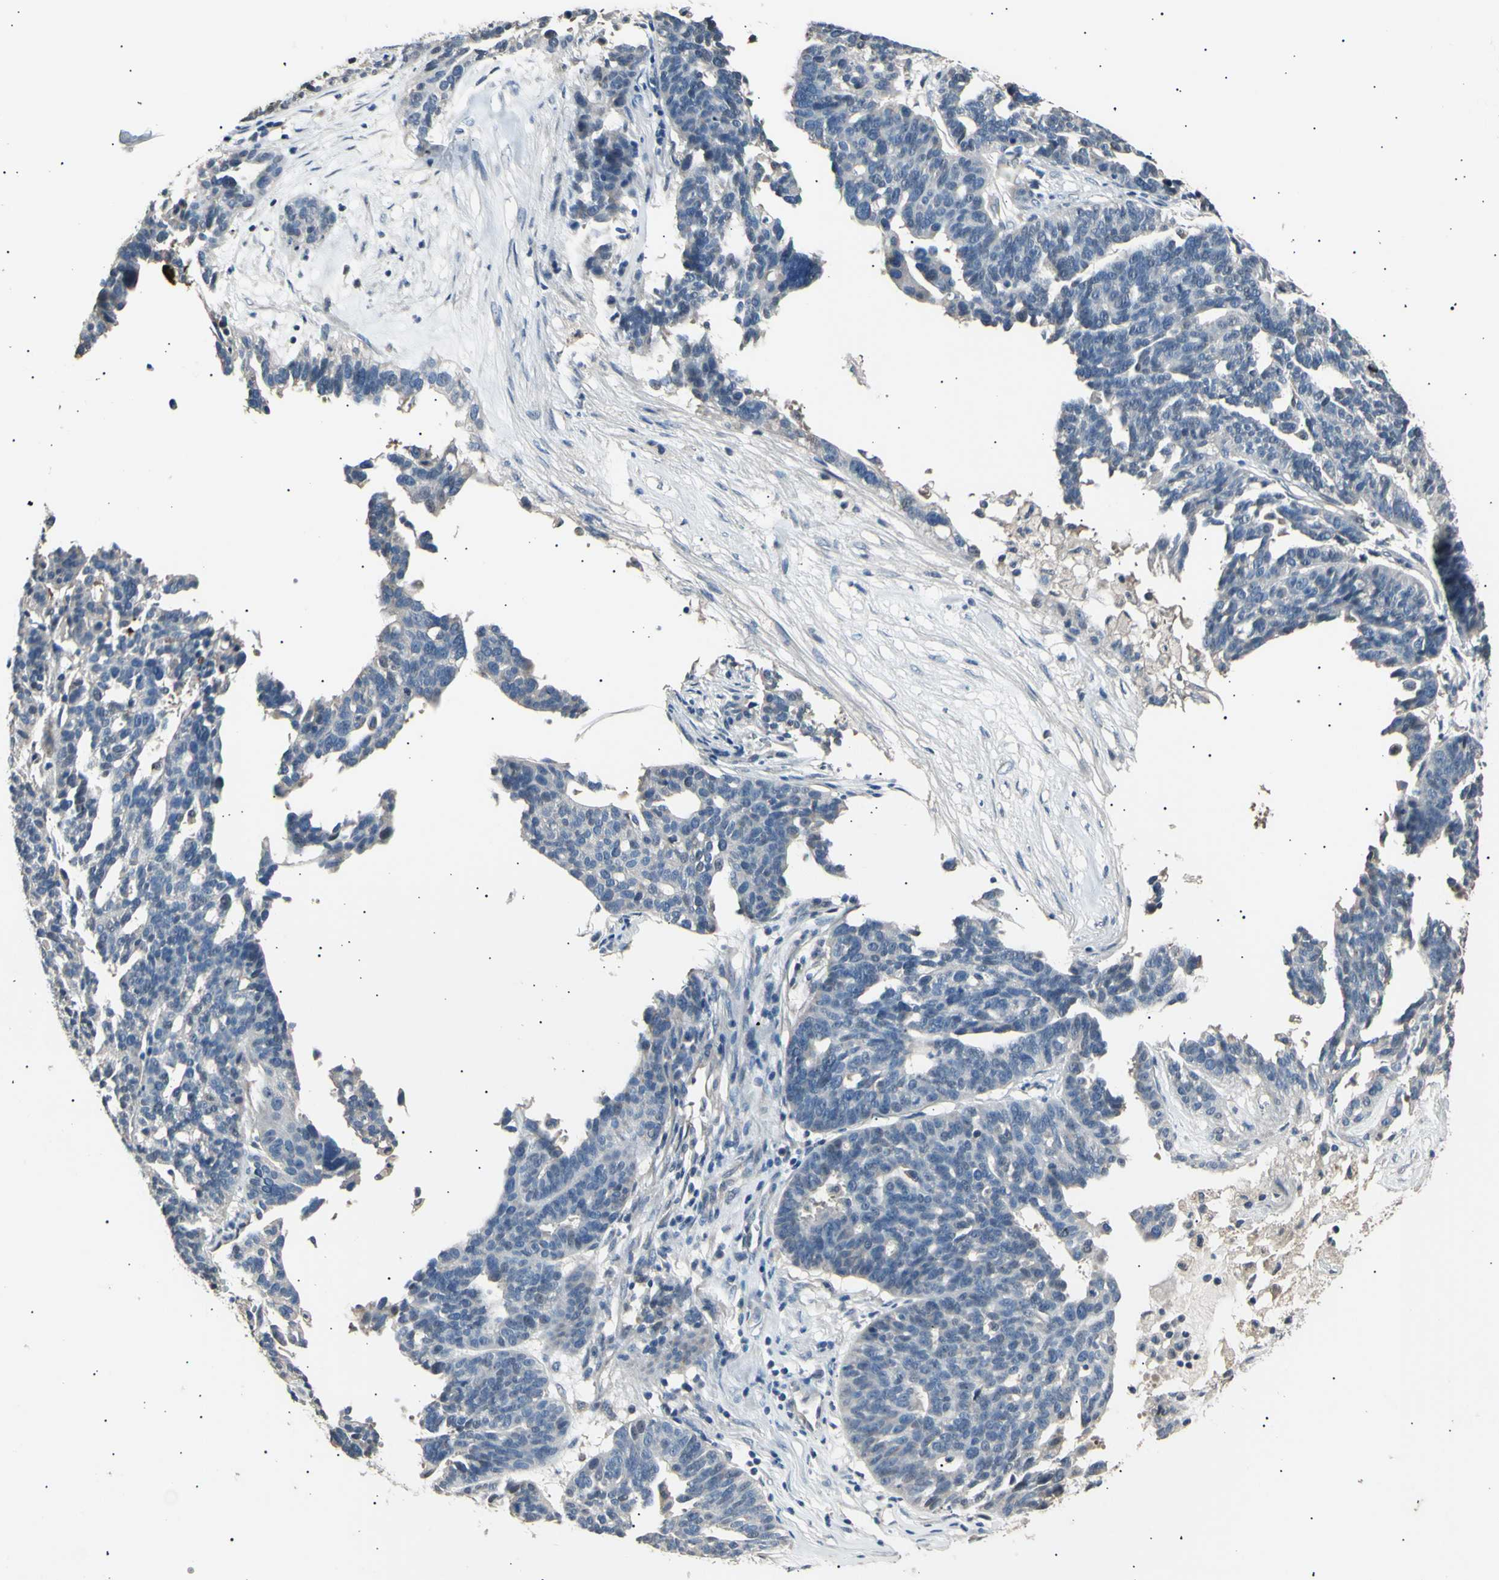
{"staining": {"intensity": "negative", "quantity": "none", "location": "none"}, "tissue": "ovarian cancer", "cell_type": "Tumor cells", "image_type": "cancer", "snomed": [{"axis": "morphology", "description": "Cystadenocarcinoma, serous, NOS"}, {"axis": "topography", "description": "Ovary"}], "caption": "A photomicrograph of serous cystadenocarcinoma (ovarian) stained for a protein displays no brown staining in tumor cells.", "gene": "LDLR", "patient": {"sex": "female", "age": 59}}